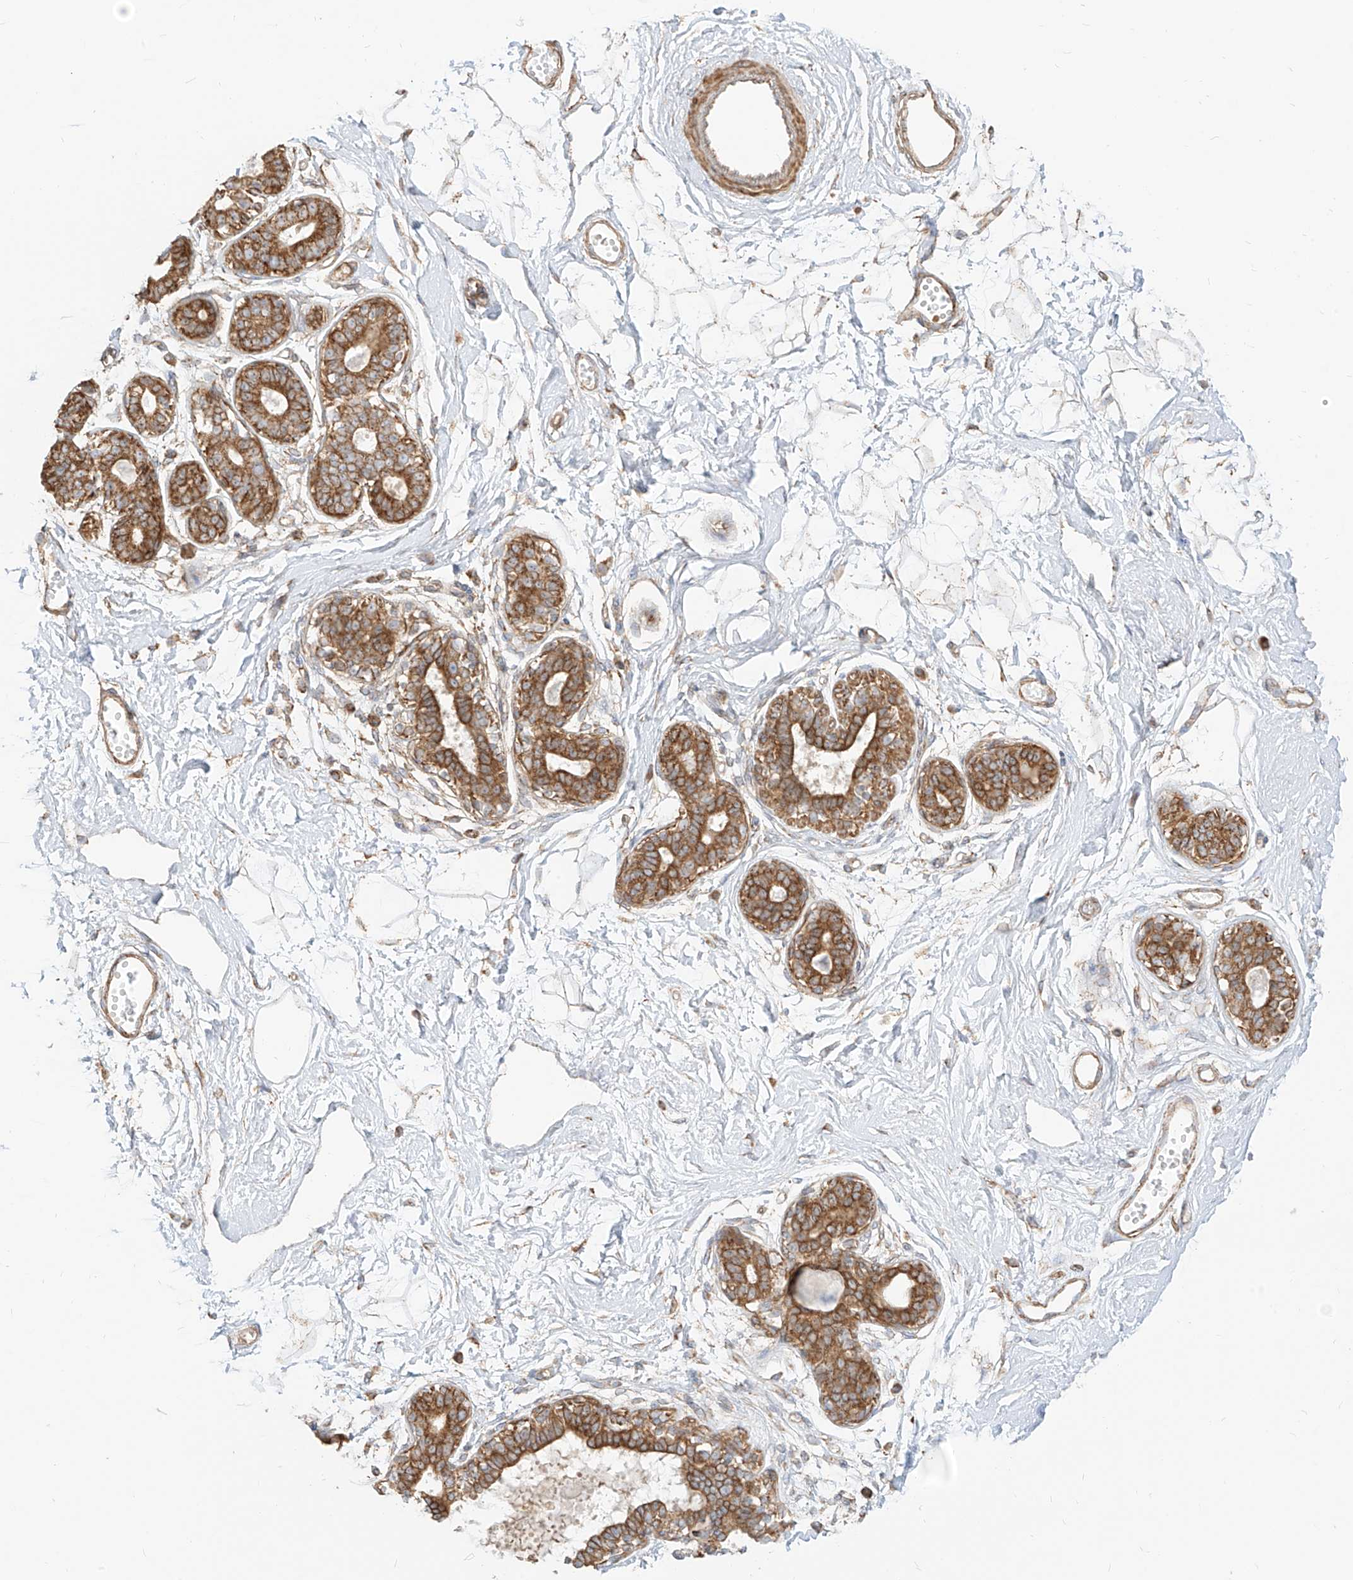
{"staining": {"intensity": "negative", "quantity": "none", "location": "none"}, "tissue": "breast", "cell_type": "Adipocytes", "image_type": "normal", "snomed": [{"axis": "morphology", "description": "Normal tissue, NOS"}, {"axis": "topography", "description": "Breast"}], "caption": "Micrograph shows no significant protein positivity in adipocytes of normal breast. (DAB (3,3'-diaminobenzidine) immunohistochemistry visualized using brightfield microscopy, high magnification).", "gene": "PLCL1", "patient": {"sex": "female", "age": 45}}